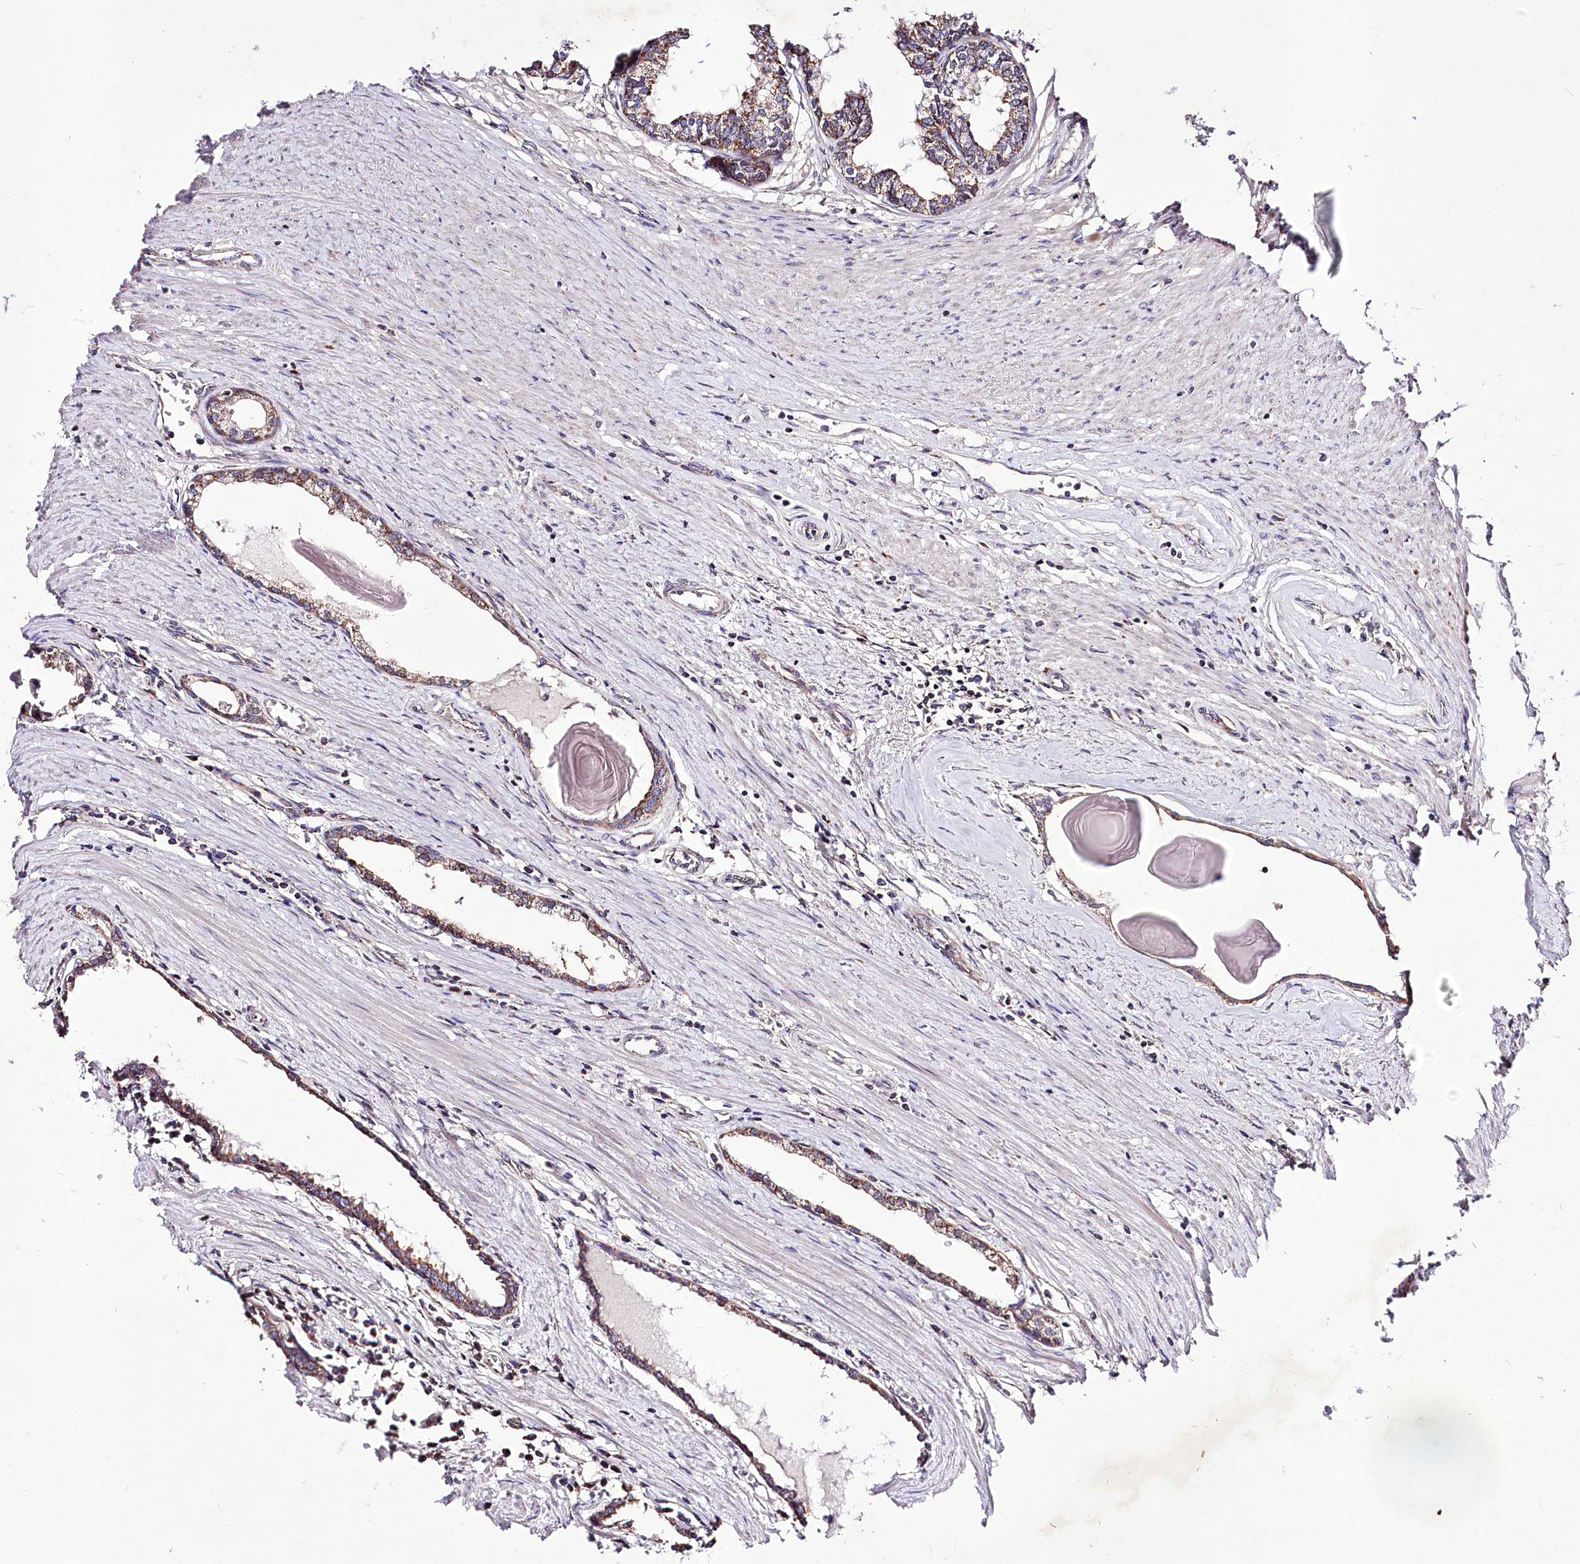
{"staining": {"intensity": "moderate", "quantity": ">75%", "location": "cytoplasmic/membranous"}, "tissue": "prostate cancer", "cell_type": "Tumor cells", "image_type": "cancer", "snomed": [{"axis": "morphology", "description": "Adenocarcinoma, High grade"}, {"axis": "topography", "description": "Prostate"}], "caption": "Brown immunohistochemical staining in adenocarcinoma (high-grade) (prostate) reveals moderate cytoplasmic/membranous staining in approximately >75% of tumor cells.", "gene": "ATE1", "patient": {"sex": "male", "age": 68}}